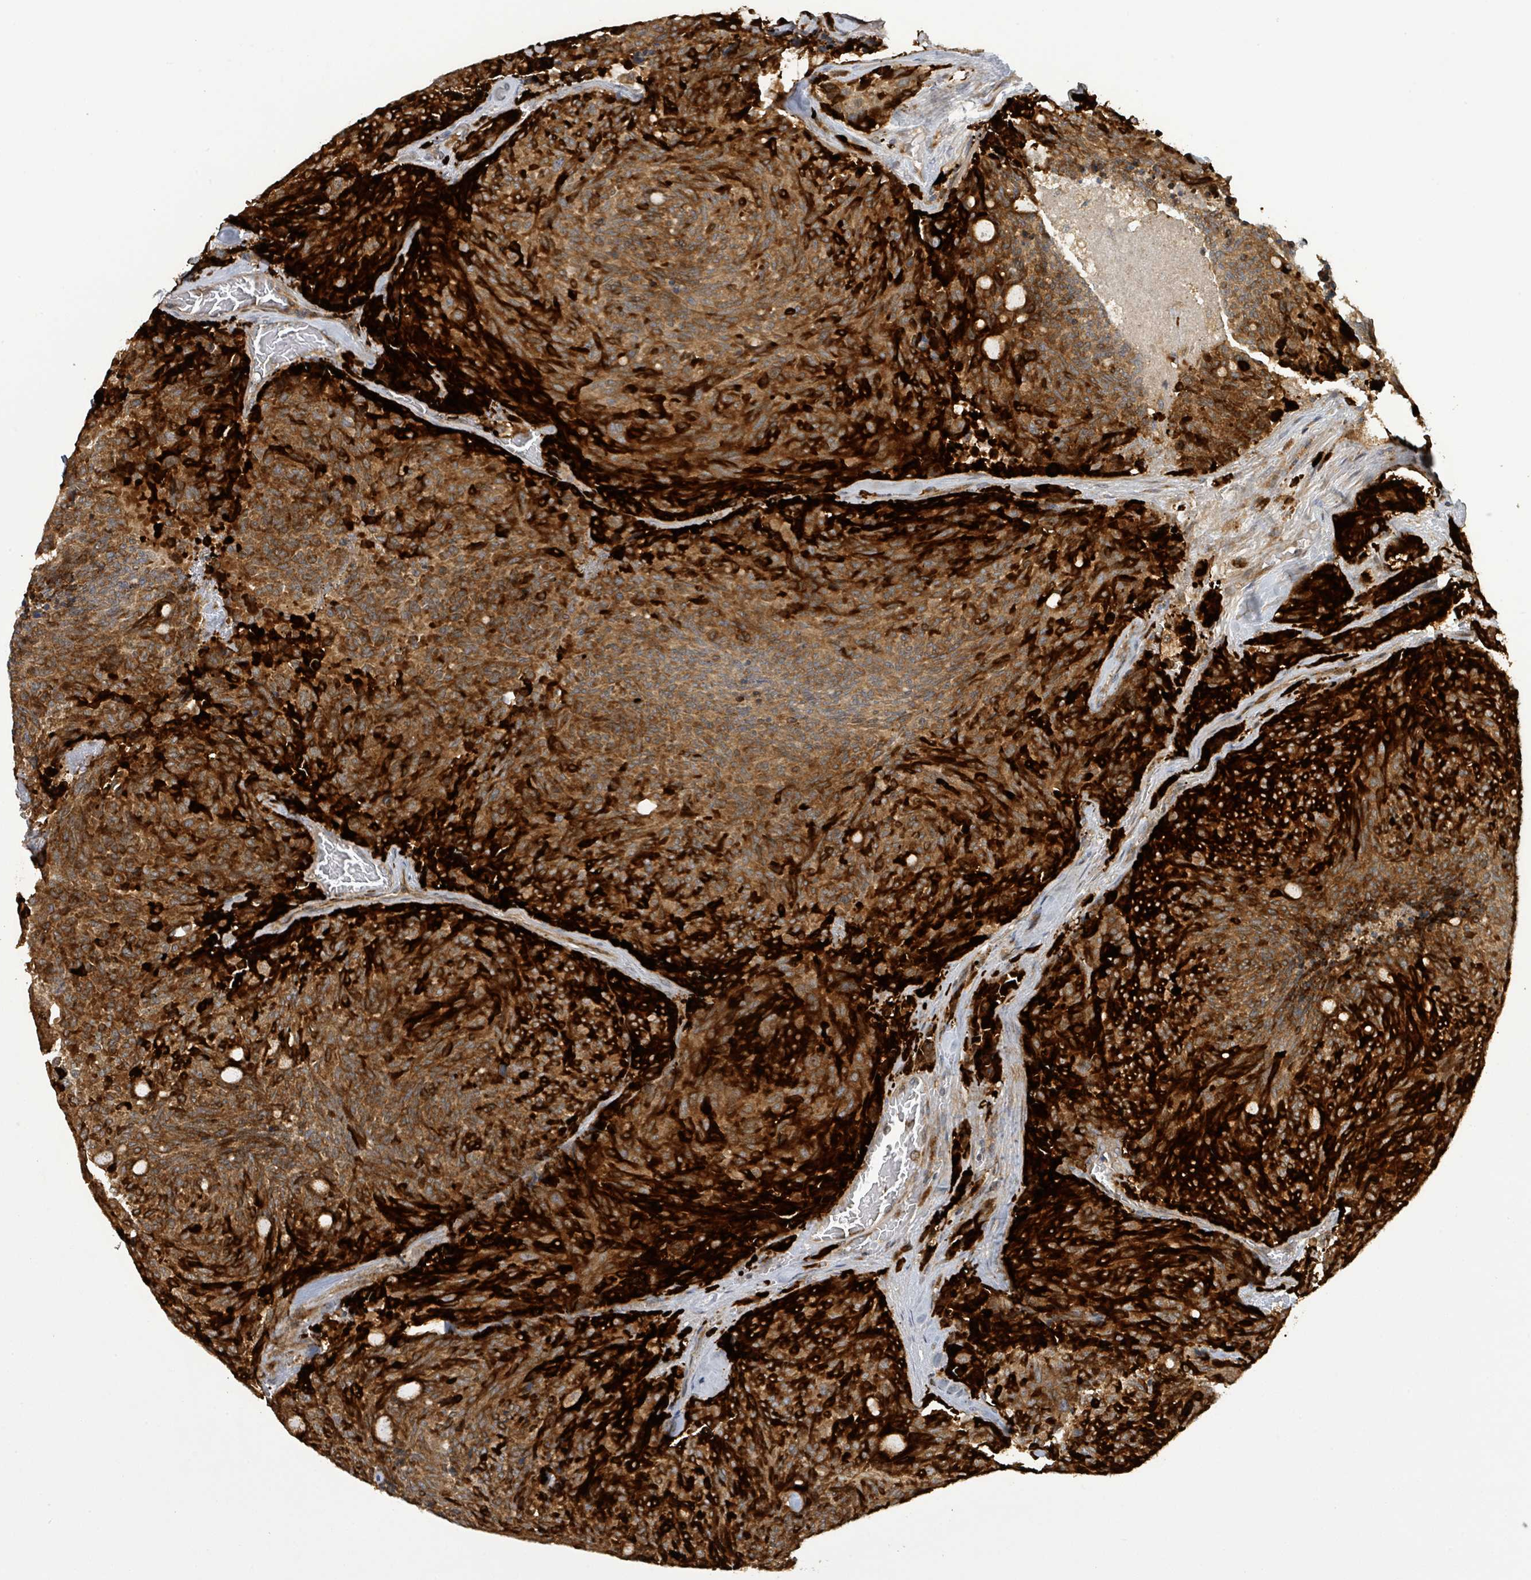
{"staining": {"intensity": "strong", "quantity": ">75%", "location": "cytoplasmic/membranous"}, "tissue": "carcinoid", "cell_type": "Tumor cells", "image_type": "cancer", "snomed": [{"axis": "morphology", "description": "Carcinoid, malignant, NOS"}, {"axis": "topography", "description": "Pancreas"}], "caption": "Carcinoid was stained to show a protein in brown. There is high levels of strong cytoplasmic/membranous expression in about >75% of tumor cells. The protein is stained brown, and the nuclei are stained in blue (DAB (3,3'-diaminobenzidine) IHC with brightfield microscopy, high magnification).", "gene": "STARD4", "patient": {"sex": "female", "age": 54}}